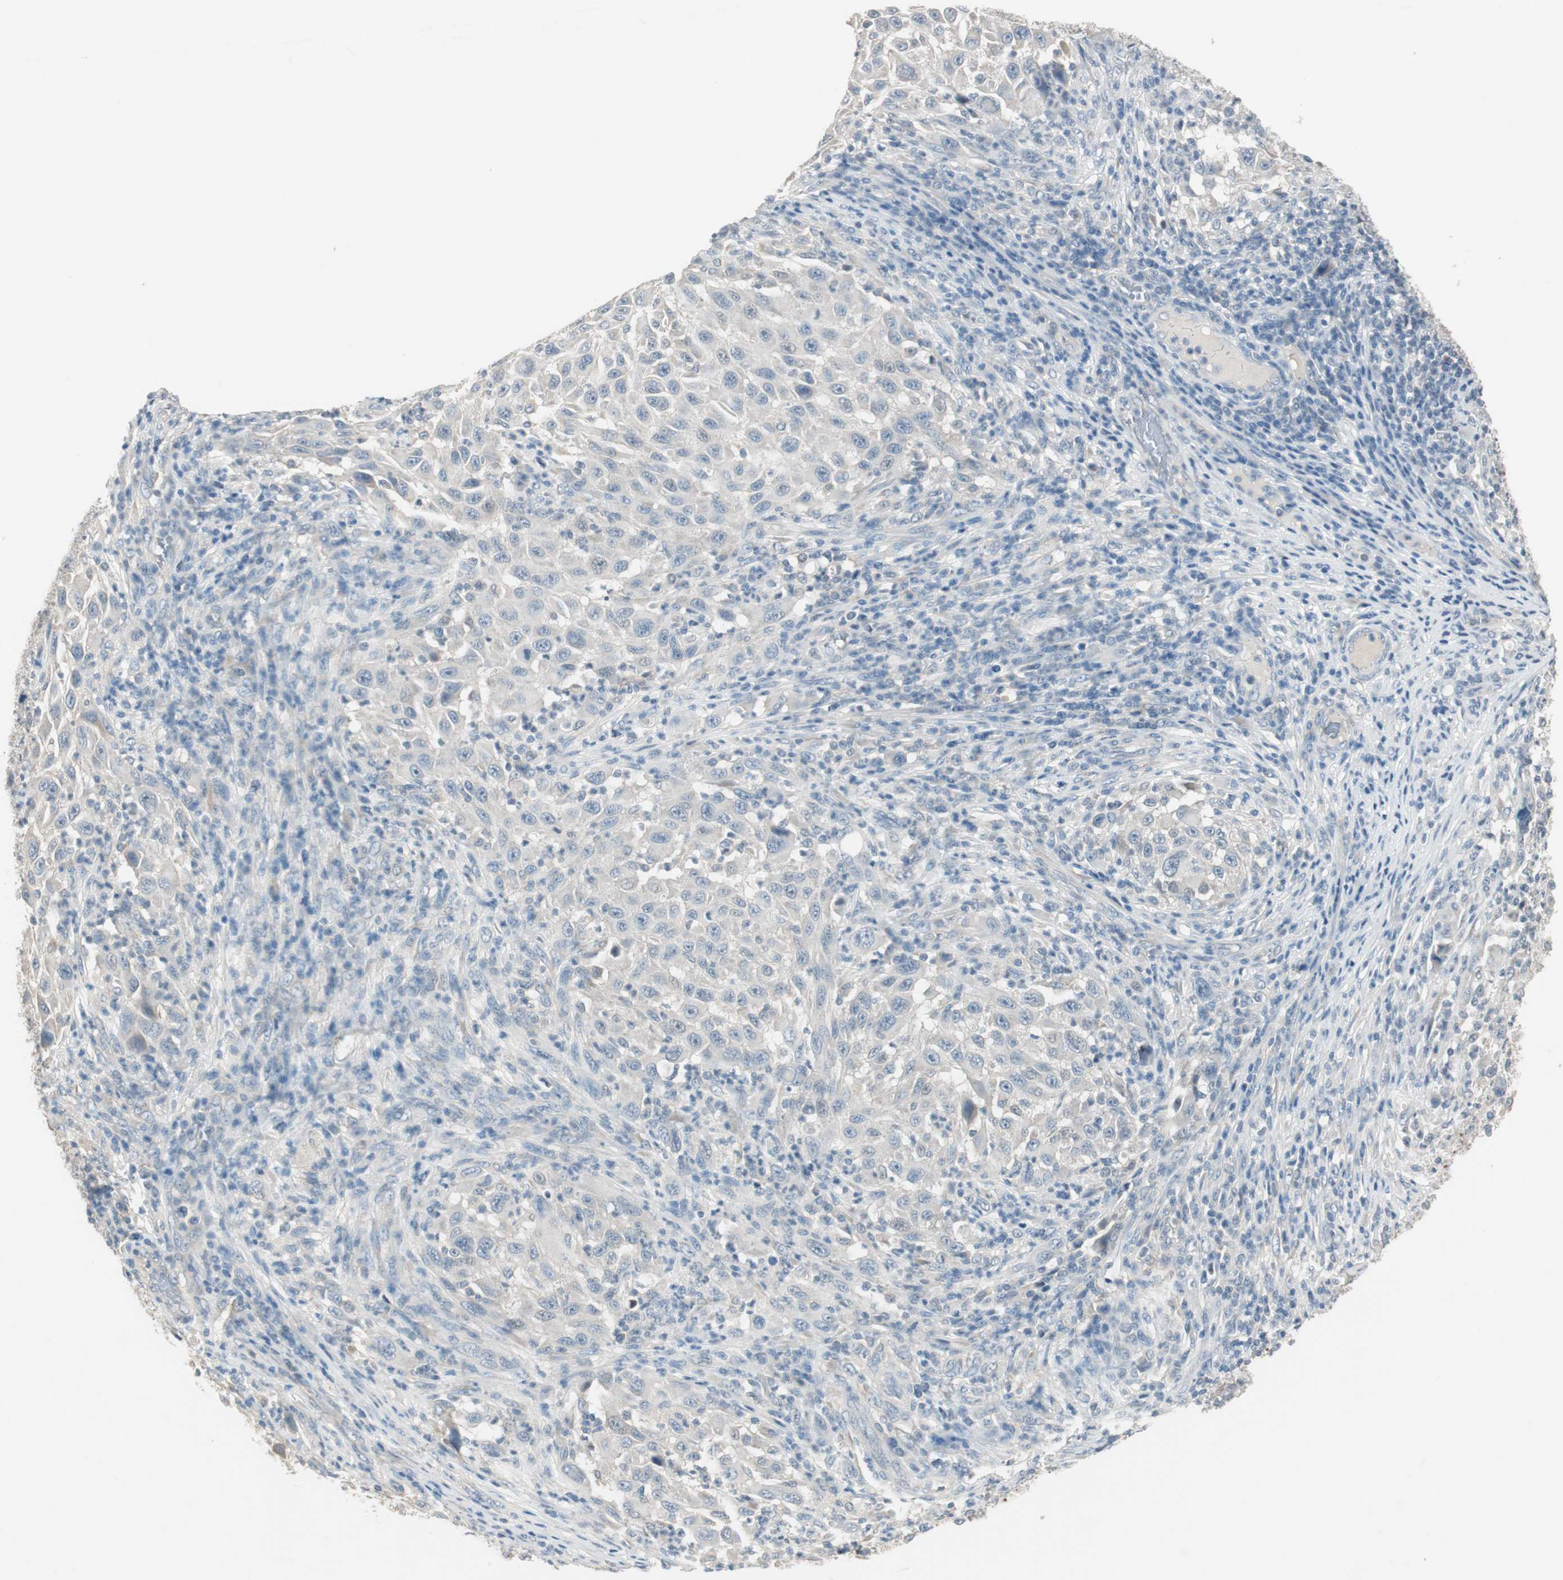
{"staining": {"intensity": "negative", "quantity": "none", "location": "none"}, "tissue": "melanoma", "cell_type": "Tumor cells", "image_type": "cancer", "snomed": [{"axis": "morphology", "description": "Malignant melanoma, Metastatic site"}, {"axis": "topography", "description": "Lymph node"}], "caption": "Immunohistochemistry (IHC) of malignant melanoma (metastatic site) demonstrates no staining in tumor cells. (Stains: DAB immunohistochemistry with hematoxylin counter stain, Microscopy: brightfield microscopy at high magnification).", "gene": "KHK", "patient": {"sex": "male", "age": 61}}